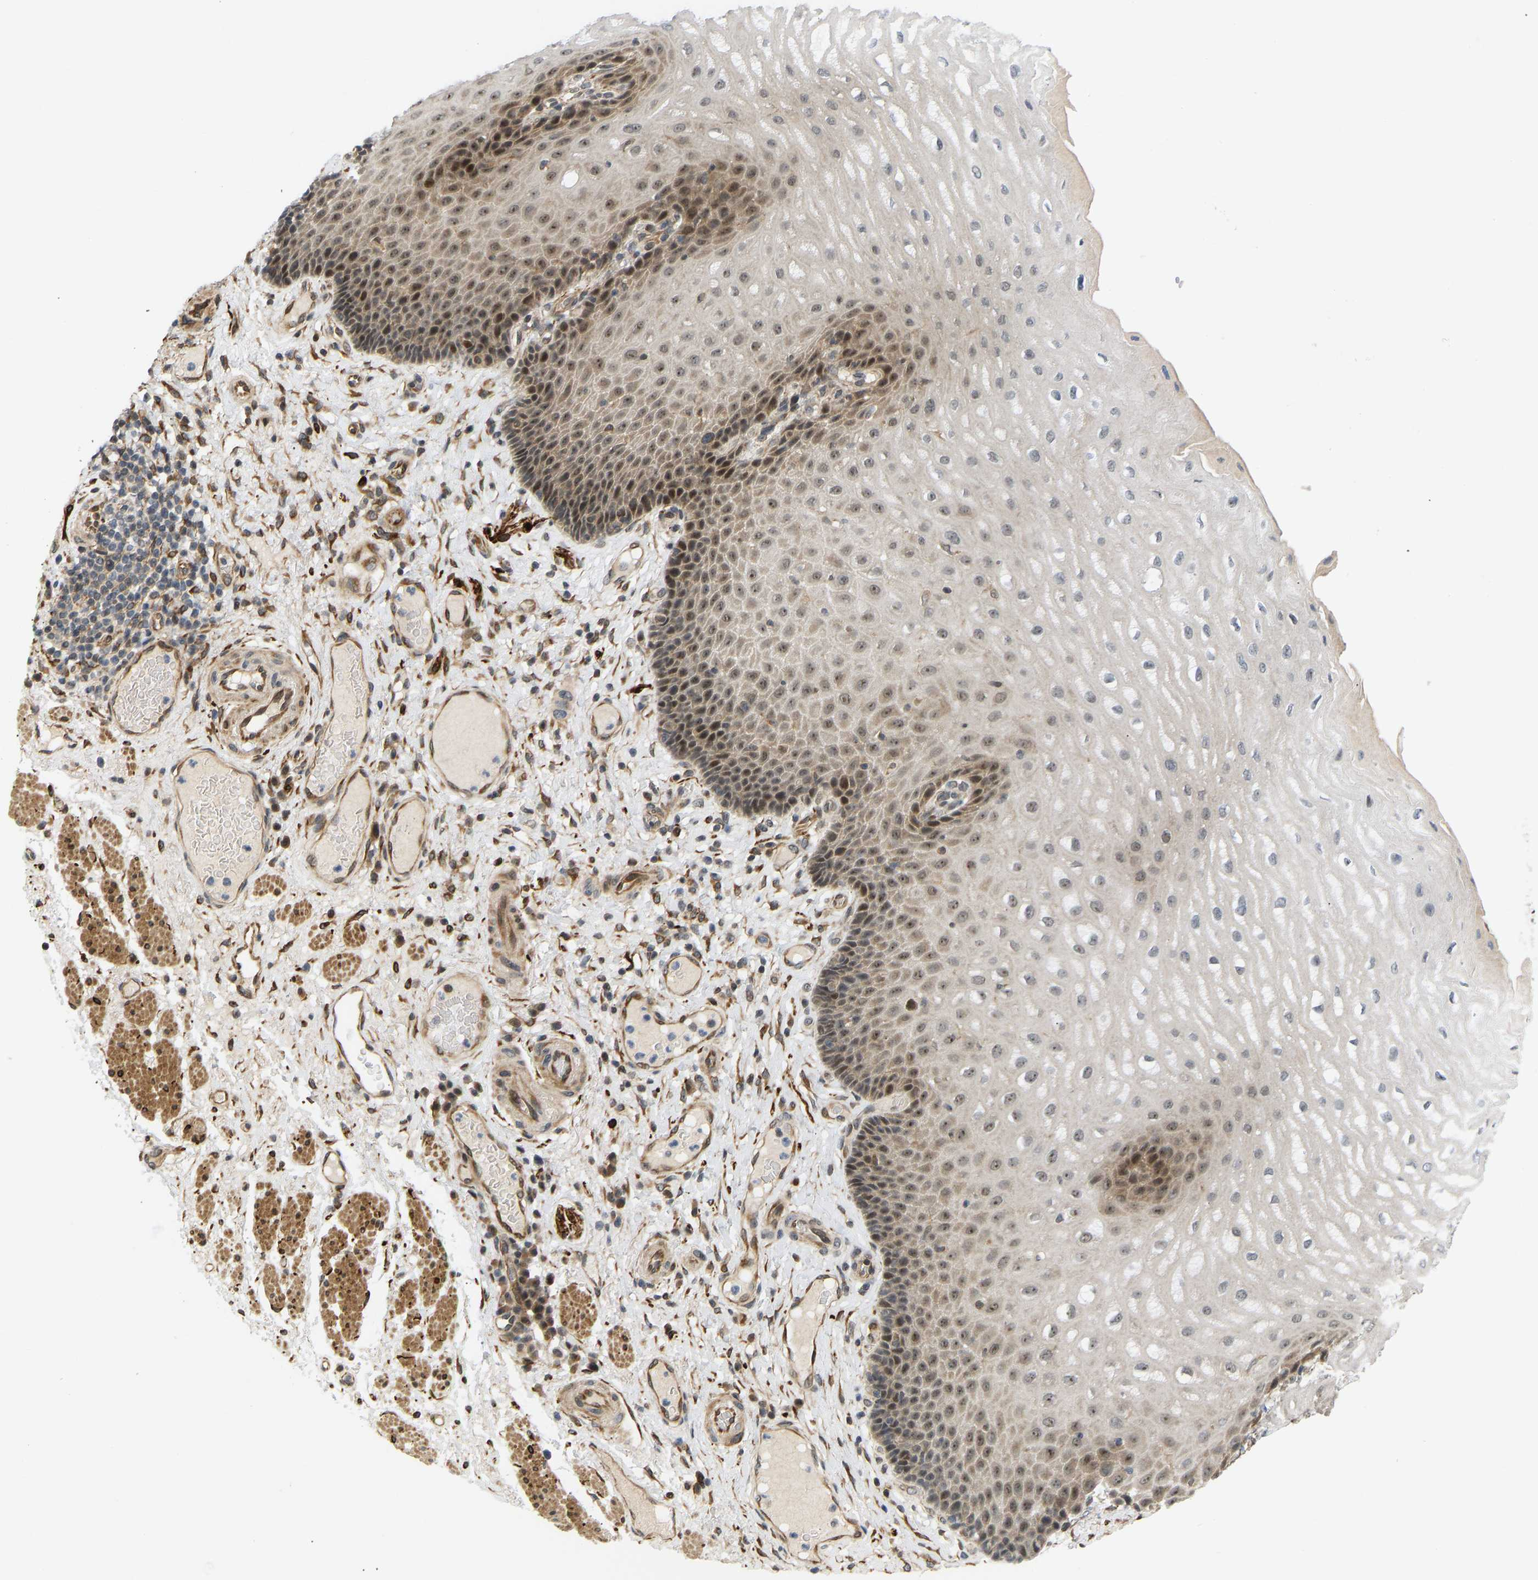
{"staining": {"intensity": "moderate", "quantity": "25%-75%", "location": "cytoplasmic/membranous,nuclear"}, "tissue": "esophagus", "cell_type": "Squamous epithelial cells", "image_type": "normal", "snomed": [{"axis": "morphology", "description": "Normal tissue, NOS"}, {"axis": "topography", "description": "Esophagus"}], "caption": "Protein expression analysis of unremarkable human esophagus reveals moderate cytoplasmic/membranous,nuclear staining in about 25%-75% of squamous epithelial cells. (IHC, brightfield microscopy, high magnification).", "gene": "BAG1", "patient": {"sex": "male", "age": 54}}